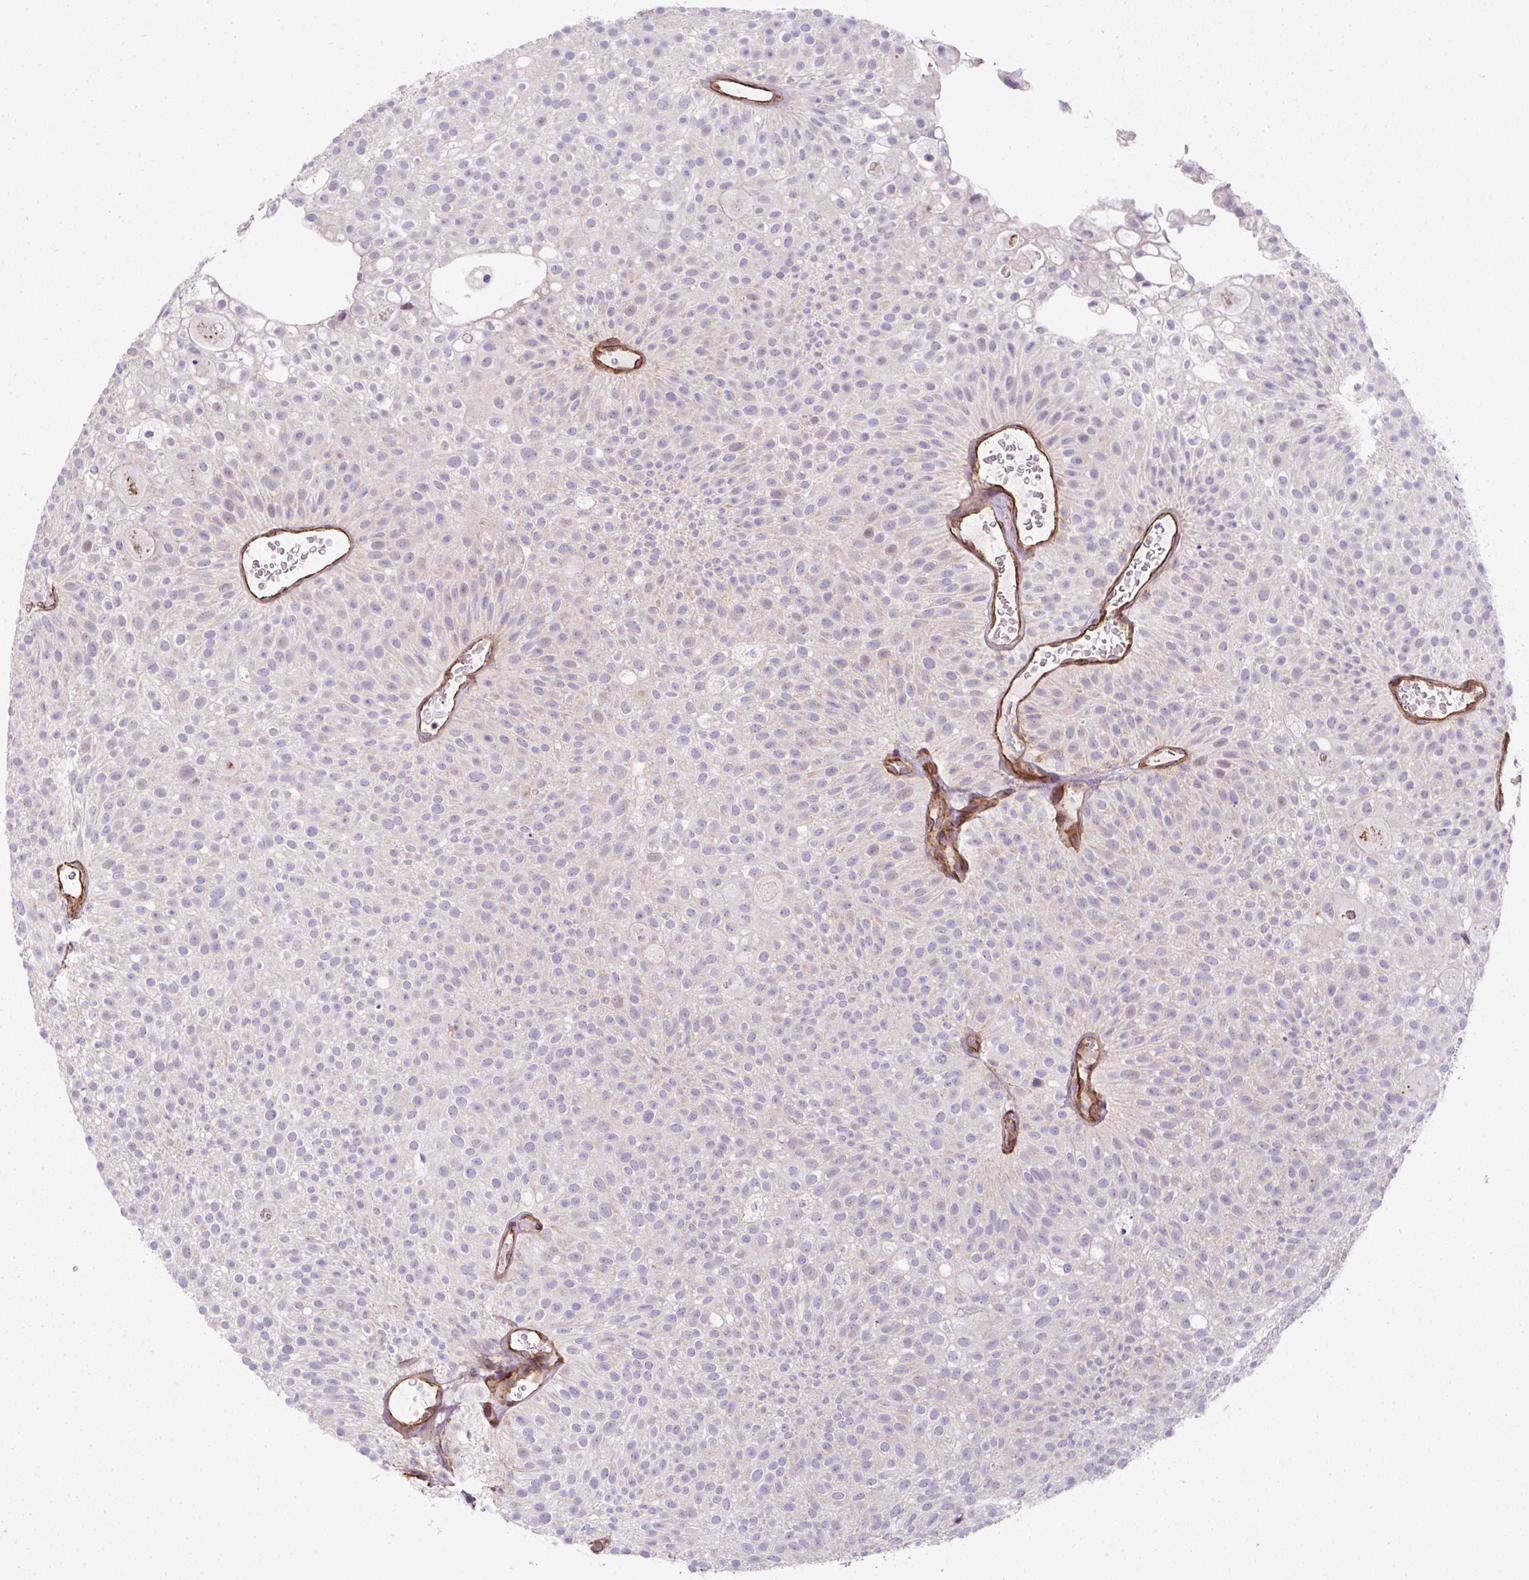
{"staining": {"intensity": "negative", "quantity": "none", "location": "none"}, "tissue": "urothelial cancer", "cell_type": "Tumor cells", "image_type": "cancer", "snomed": [{"axis": "morphology", "description": "Urothelial carcinoma, Low grade"}, {"axis": "topography", "description": "Urinary bladder"}], "caption": "Immunohistochemical staining of human urothelial cancer shows no significant expression in tumor cells.", "gene": "ANKUB1", "patient": {"sex": "male", "age": 78}}